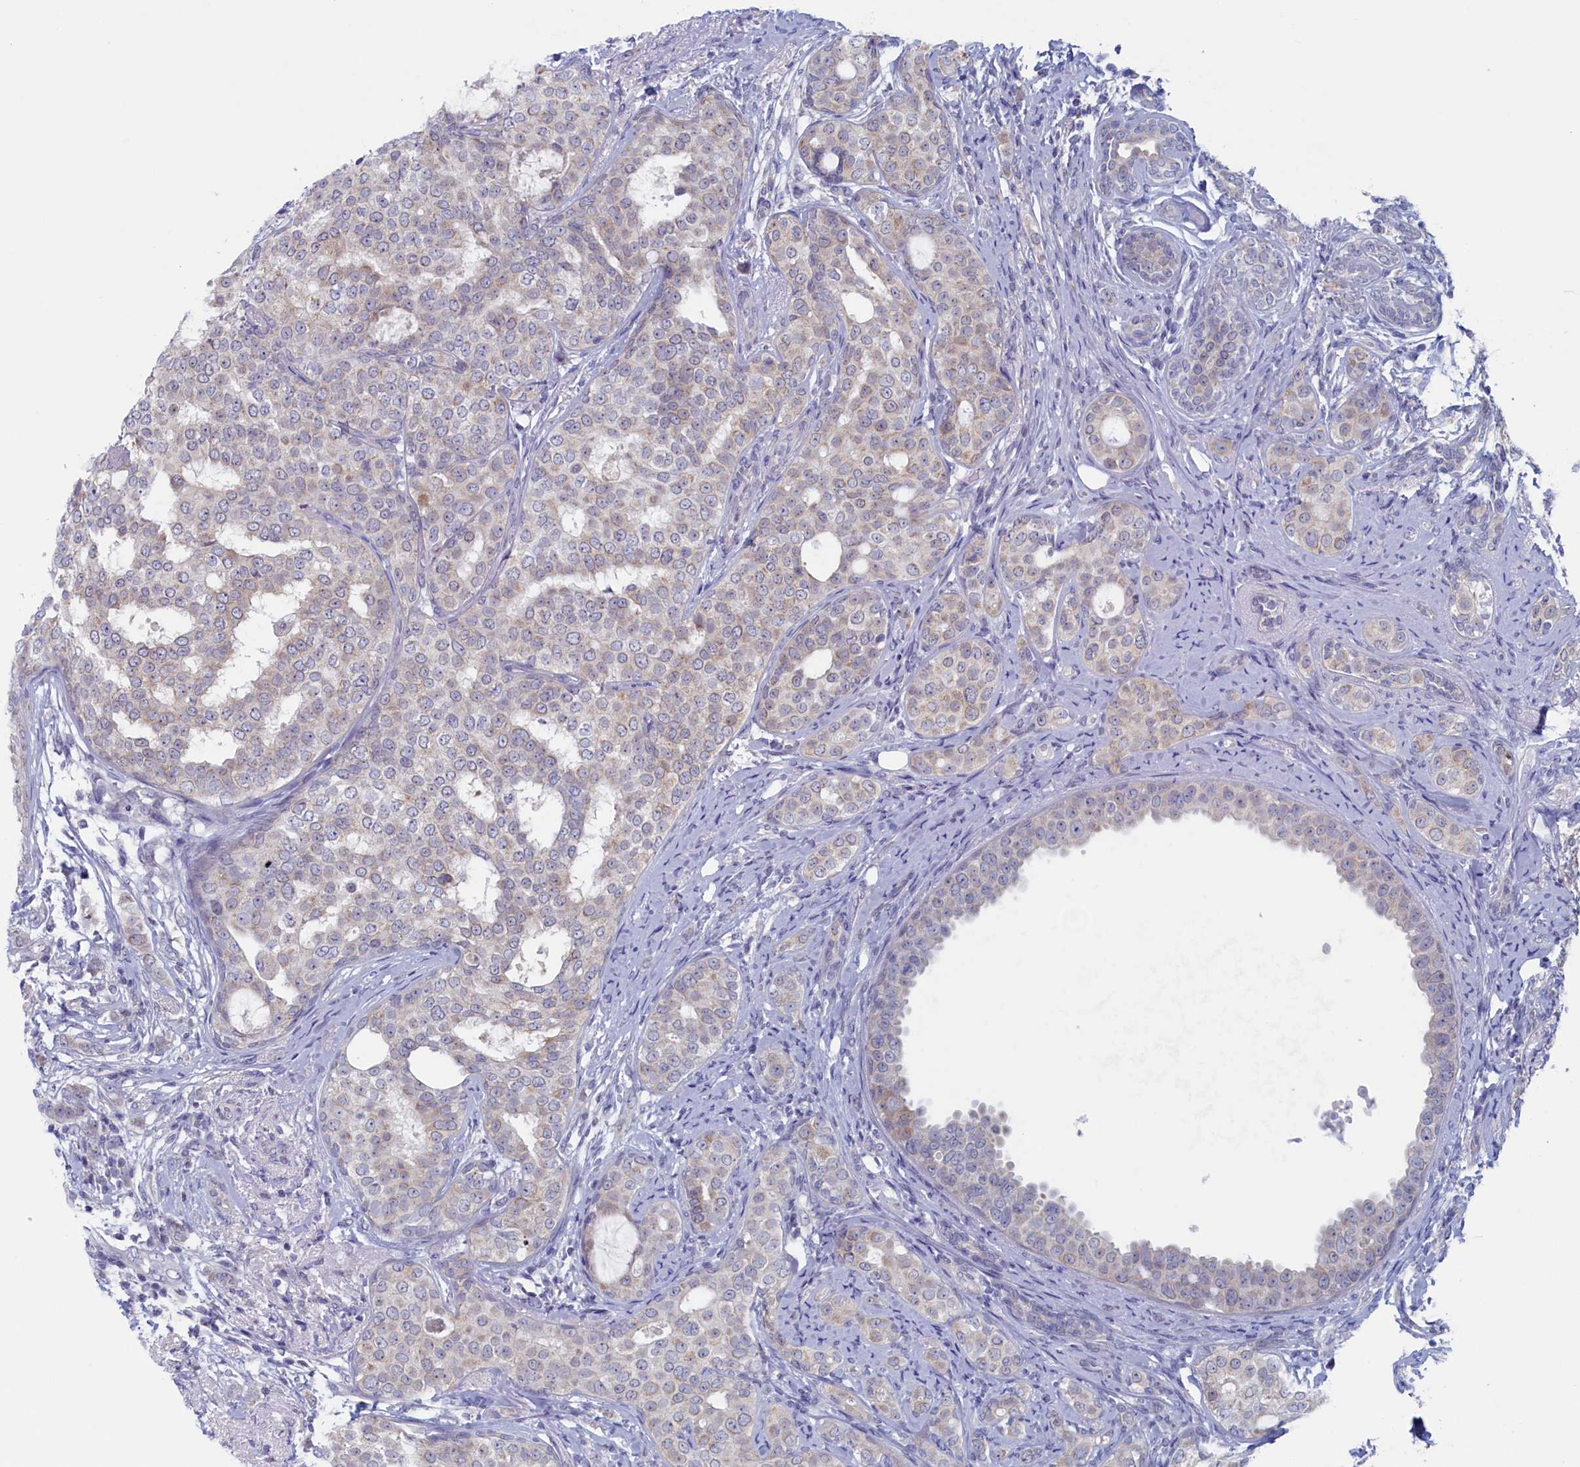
{"staining": {"intensity": "weak", "quantity": "25%-75%", "location": "cytoplasmic/membranous"}, "tissue": "breast cancer", "cell_type": "Tumor cells", "image_type": "cancer", "snomed": [{"axis": "morphology", "description": "Lobular carcinoma"}, {"axis": "topography", "description": "Breast"}], "caption": "A low amount of weak cytoplasmic/membranous staining is seen in approximately 25%-75% of tumor cells in breast lobular carcinoma tissue.", "gene": "WDR76", "patient": {"sex": "female", "age": 51}}